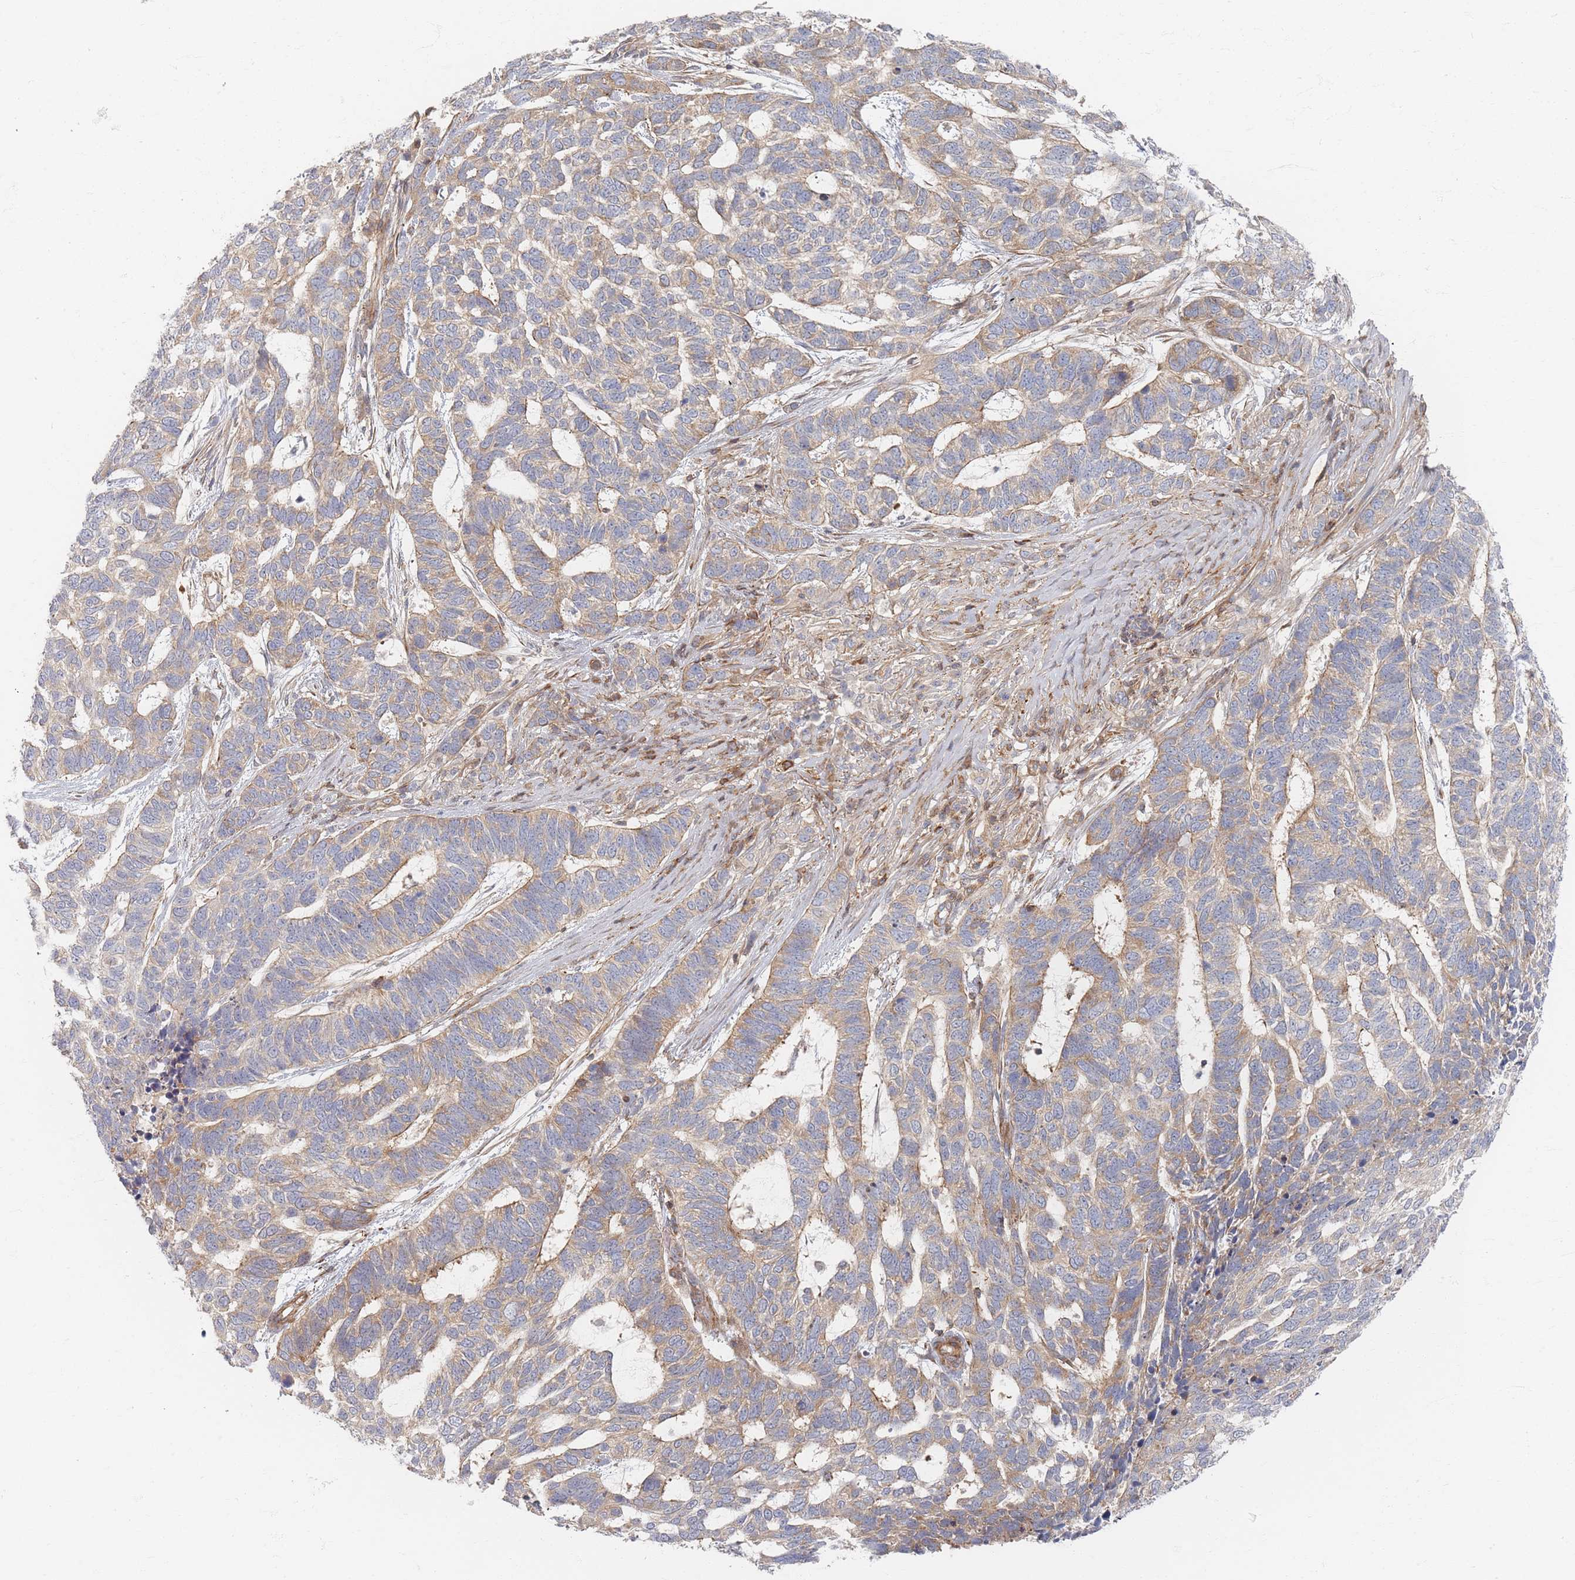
{"staining": {"intensity": "weak", "quantity": "25%-75%", "location": "cytoplasmic/membranous"}, "tissue": "skin cancer", "cell_type": "Tumor cells", "image_type": "cancer", "snomed": [{"axis": "morphology", "description": "Basal cell carcinoma"}, {"axis": "topography", "description": "Skin"}], "caption": "Immunohistochemical staining of skin cancer (basal cell carcinoma) exhibits low levels of weak cytoplasmic/membranous expression in approximately 25%-75% of tumor cells.", "gene": "ZNF852", "patient": {"sex": "female", "age": 65}}